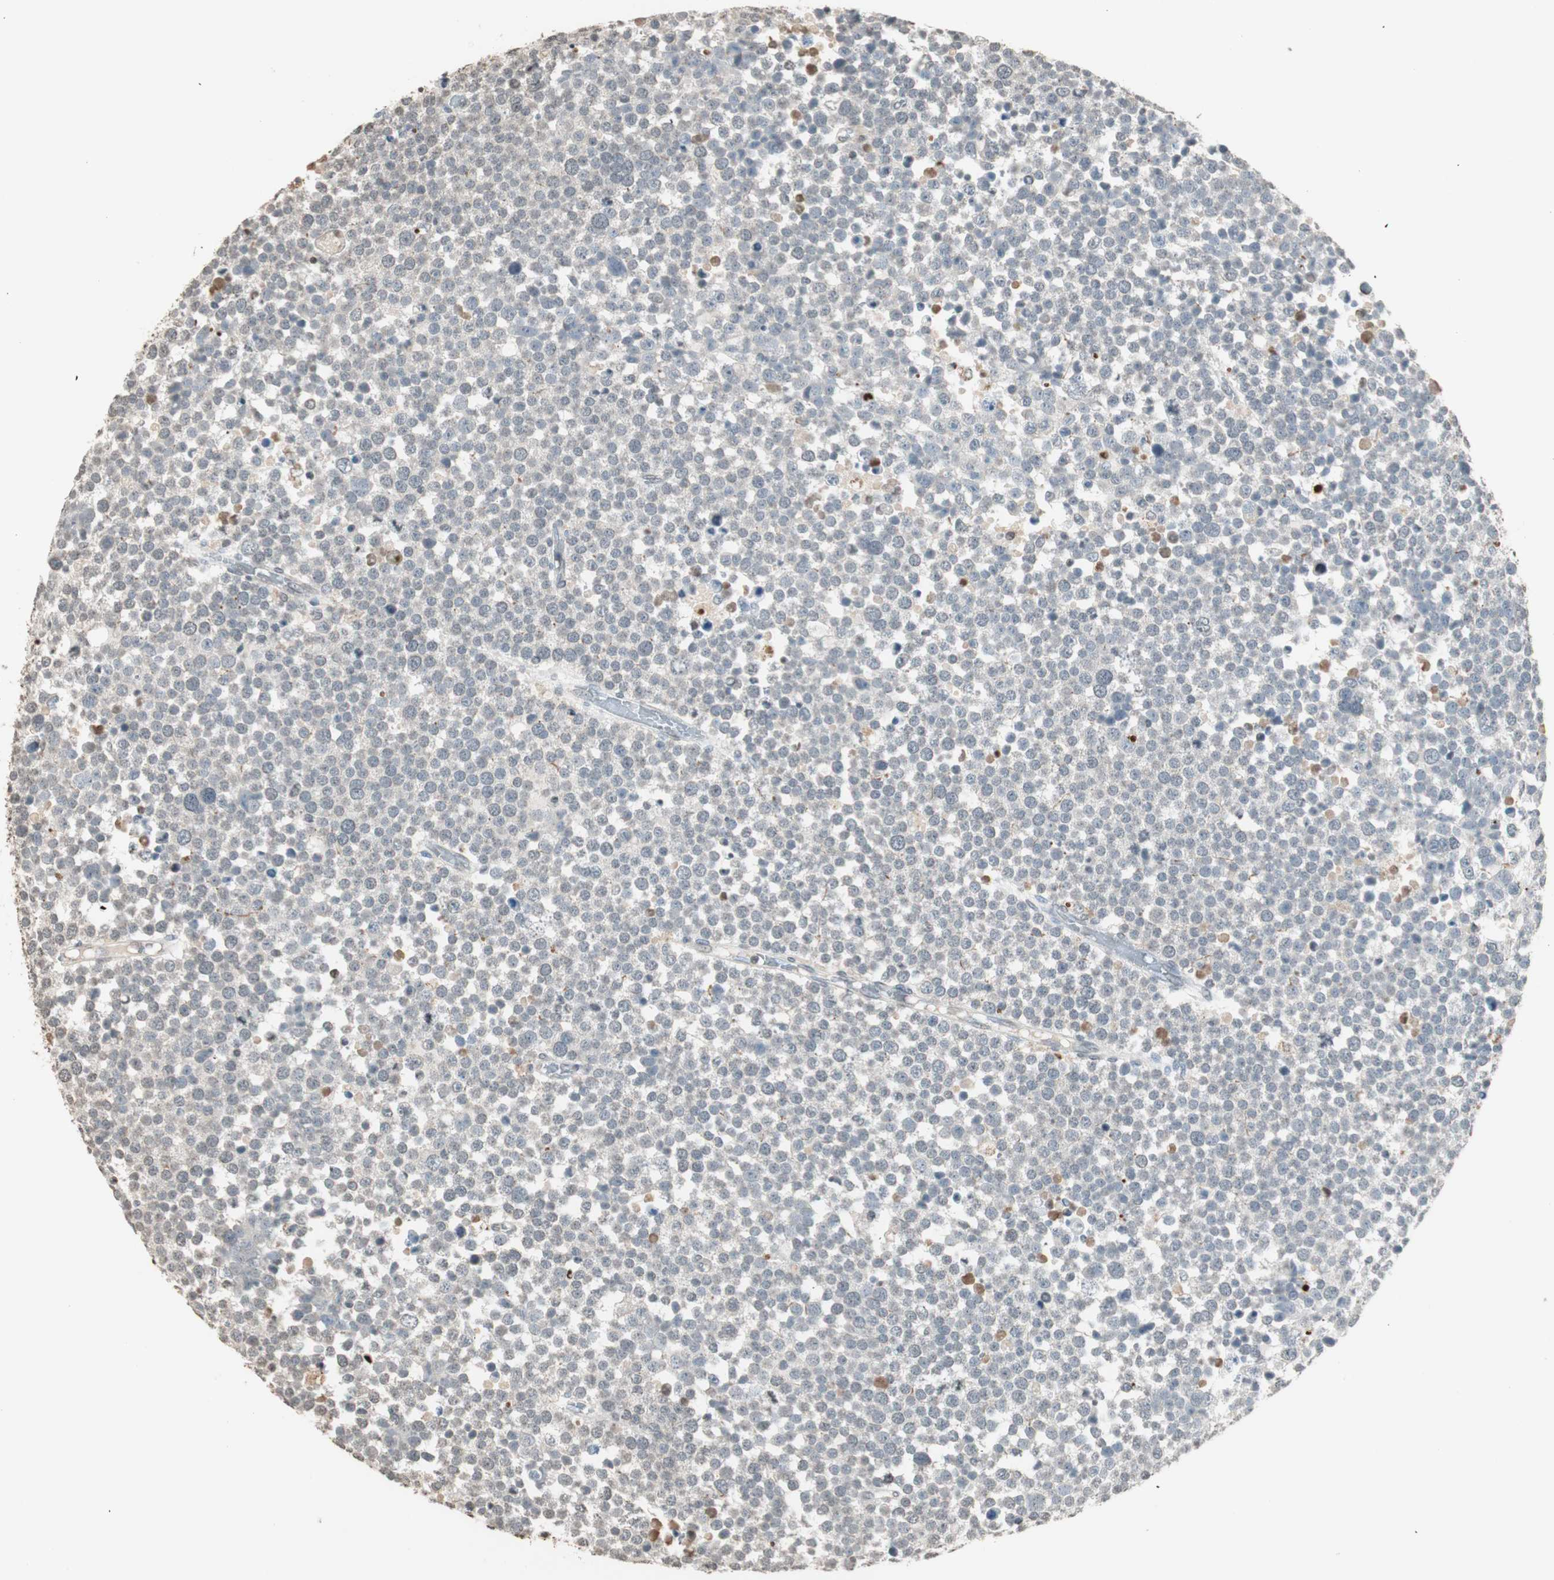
{"staining": {"intensity": "weak", "quantity": "25%-75%", "location": "cytoplasmic/membranous"}, "tissue": "testis cancer", "cell_type": "Tumor cells", "image_type": "cancer", "snomed": [{"axis": "morphology", "description": "Seminoma, NOS"}, {"axis": "topography", "description": "Testis"}], "caption": "Protein positivity by immunohistochemistry displays weak cytoplasmic/membranous positivity in about 25%-75% of tumor cells in seminoma (testis). (DAB (3,3'-diaminobenzidine) = brown stain, brightfield microscopy at high magnification).", "gene": "PRELID1", "patient": {"sex": "male", "age": 71}}